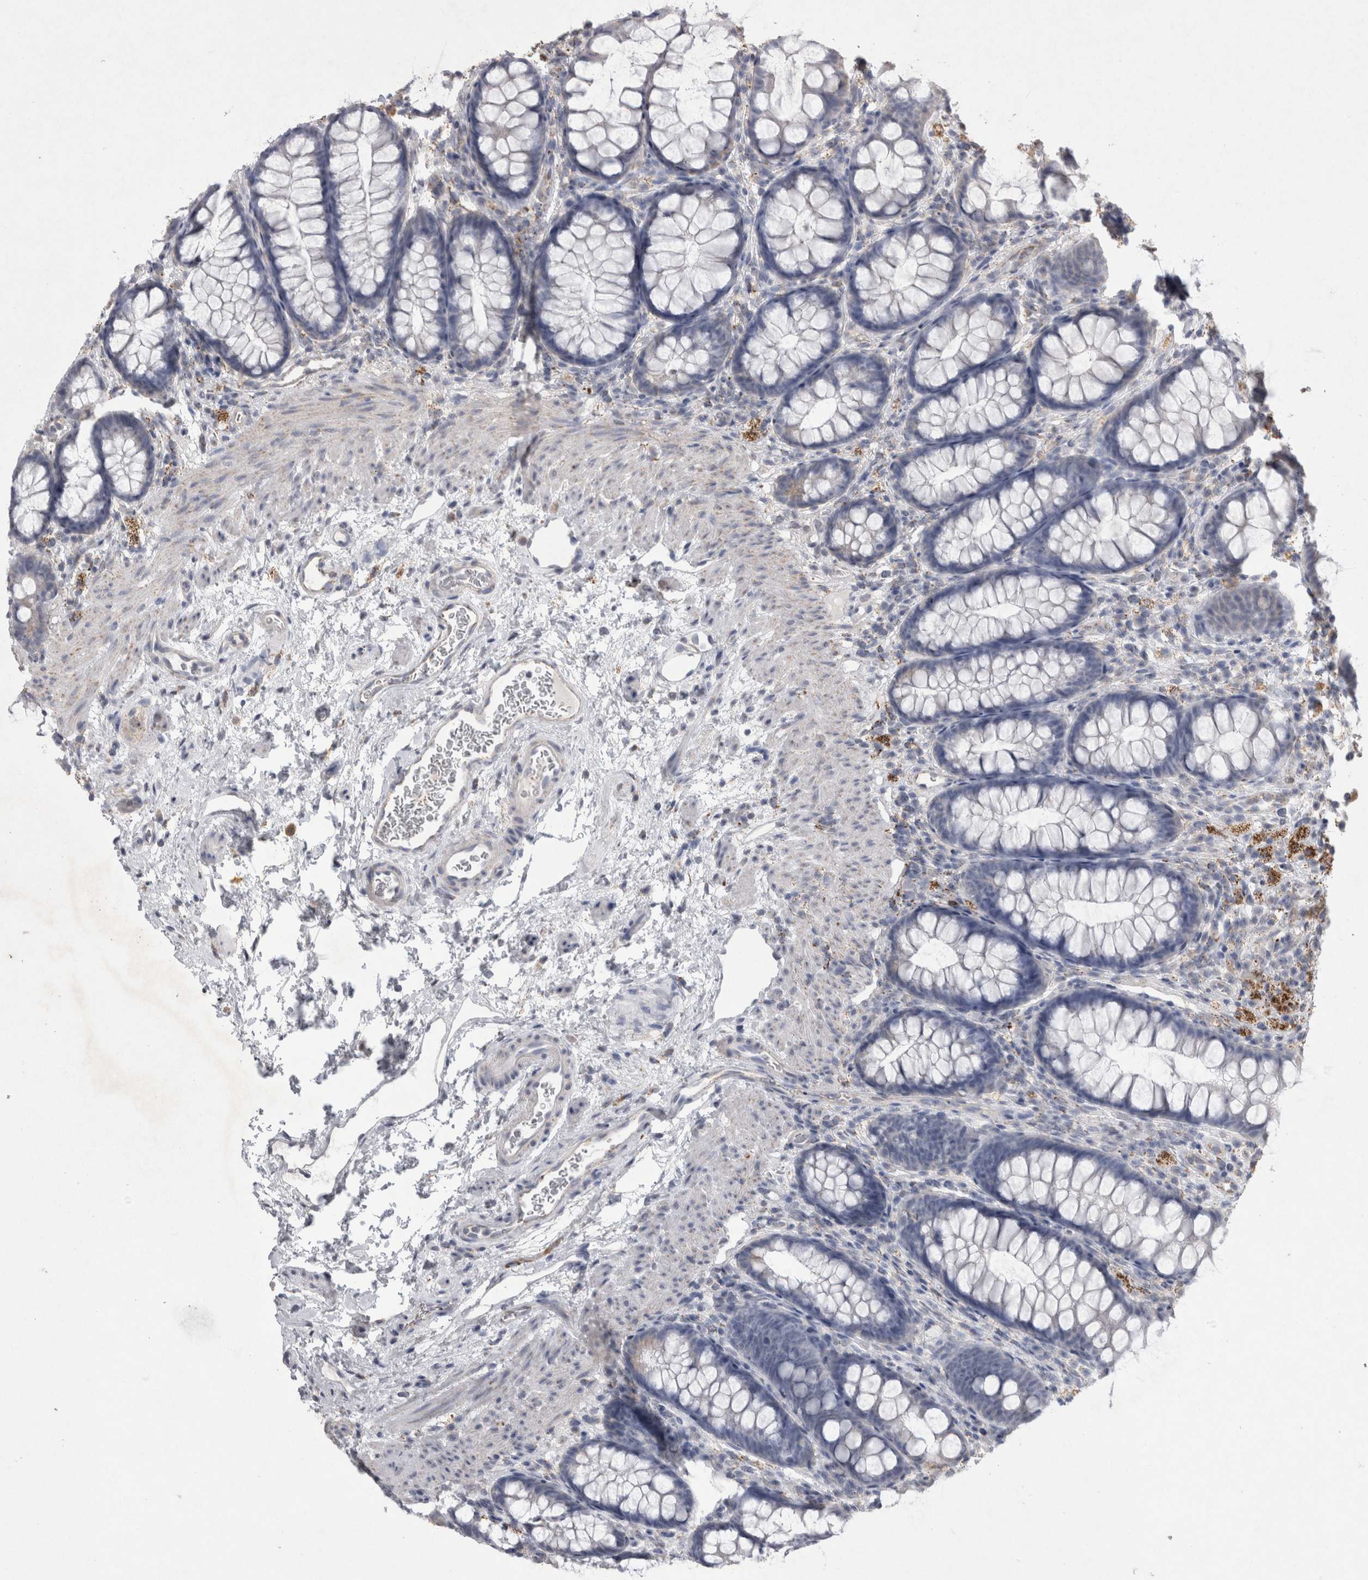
{"staining": {"intensity": "weak", "quantity": "<25%", "location": "cytoplasmic/membranous"}, "tissue": "colon", "cell_type": "Endothelial cells", "image_type": "normal", "snomed": [{"axis": "morphology", "description": "Normal tissue, NOS"}, {"axis": "topography", "description": "Colon"}], "caption": "IHC image of normal human colon stained for a protein (brown), which reveals no expression in endothelial cells. (Stains: DAB (3,3'-diaminobenzidine) IHC with hematoxylin counter stain, Microscopy: brightfield microscopy at high magnification).", "gene": "DKK3", "patient": {"sex": "female", "age": 62}}